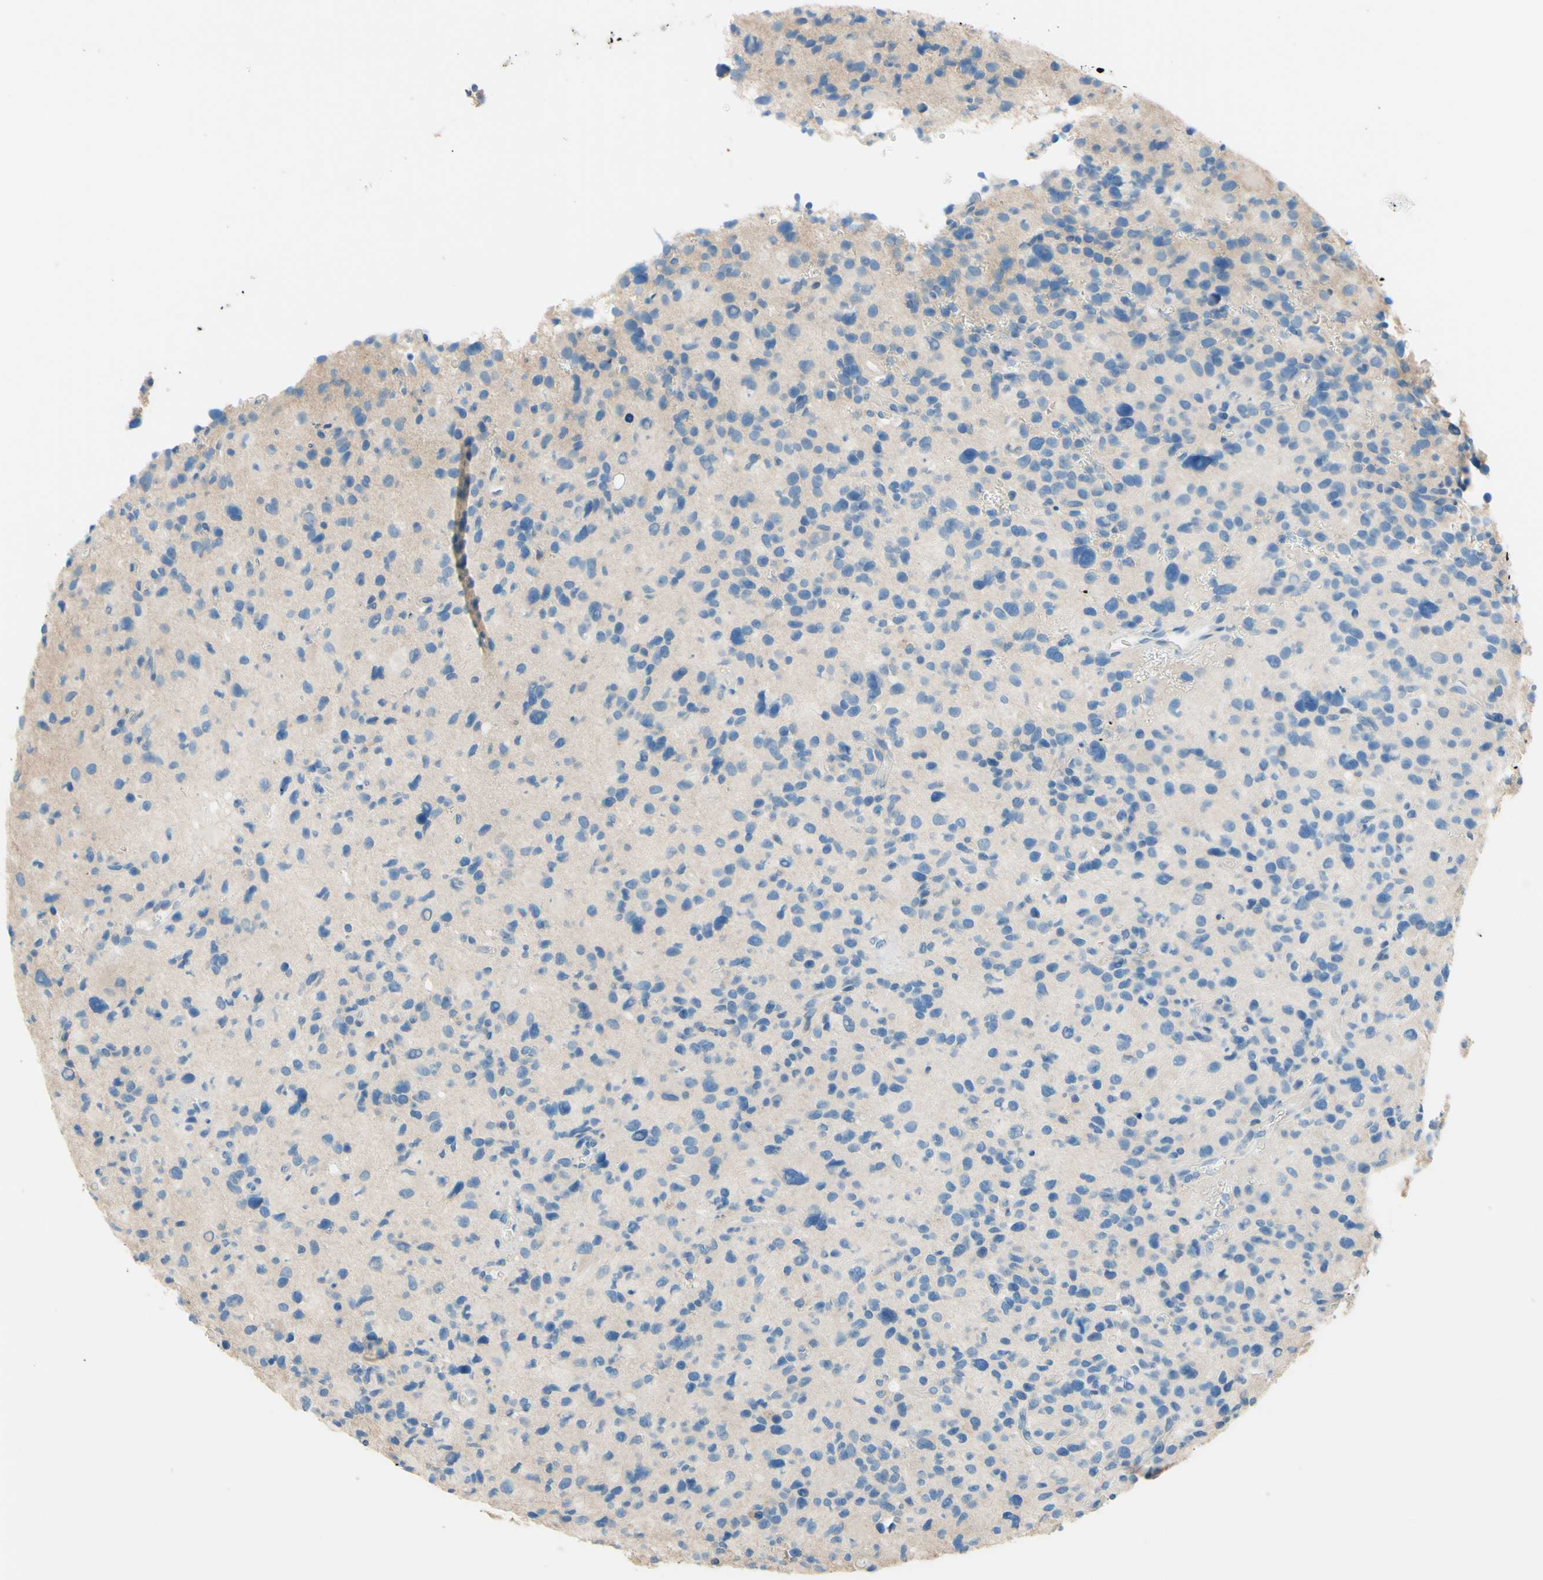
{"staining": {"intensity": "negative", "quantity": "none", "location": "none"}, "tissue": "glioma", "cell_type": "Tumor cells", "image_type": "cancer", "snomed": [{"axis": "morphology", "description": "Glioma, malignant, High grade"}, {"axis": "topography", "description": "Brain"}], "caption": "A high-resolution micrograph shows IHC staining of glioma, which demonstrates no significant staining in tumor cells. The staining is performed using DAB (3,3'-diaminobenzidine) brown chromogen with nuclei counter-stained in using hematoxylin.", "gene": "PASD1", "patient": {"sex": "male", "age": 48}}